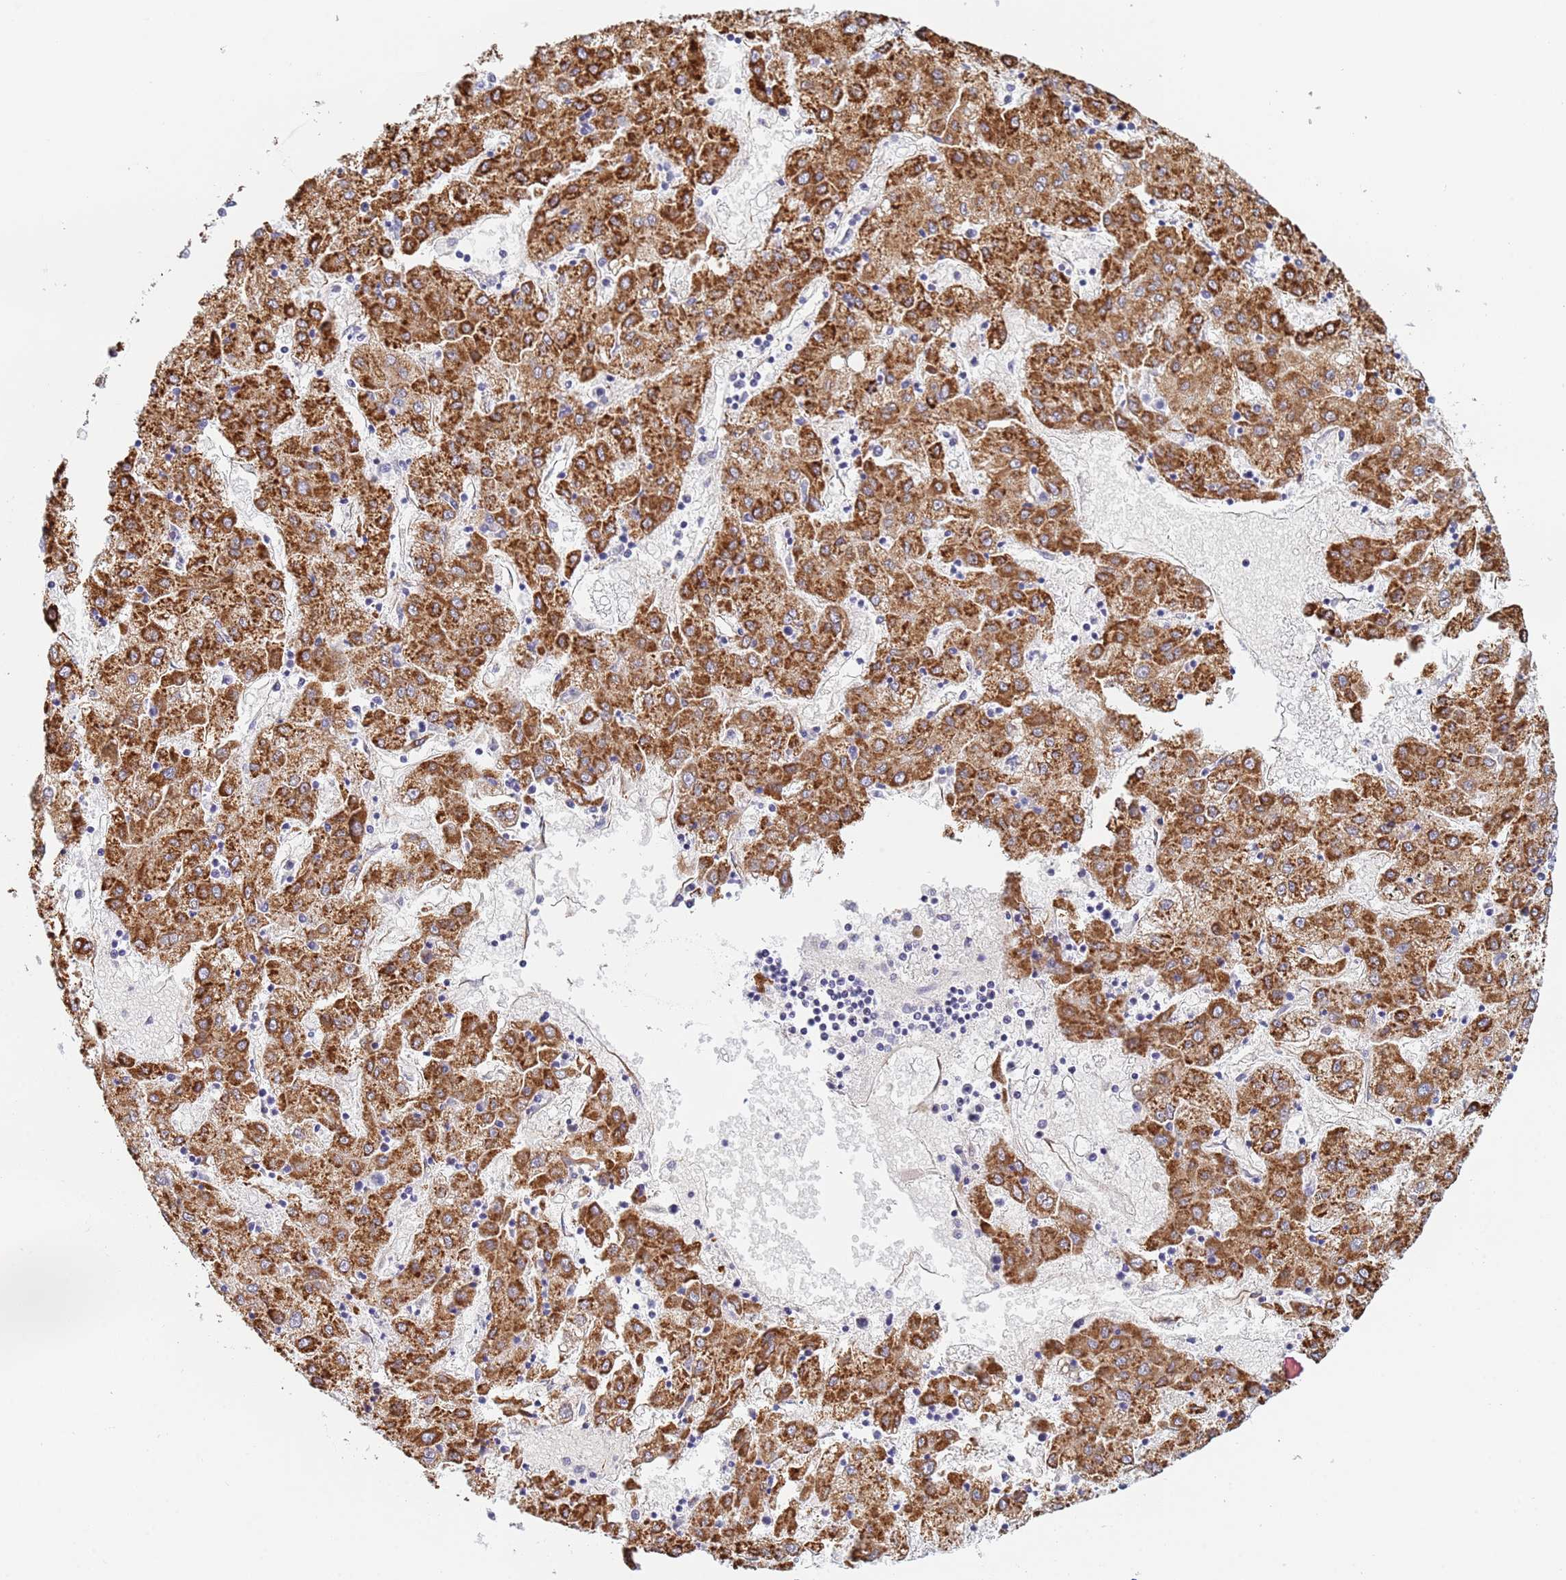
{"staining": {"intensity": "strong", "quantity": ">75%", "location": "cytoplasmic/membranous"}, "tissue": "liver cancer", "cell_type": "Tumor cells", "image_type": "cancer", "snomed": [{"axis": "morphology", "description": "Carcinoma, Hepatocellular, NOS"}, {"axis": "topography", "description": "Liver"}], "caption": "Human liver hepatocellular carcinoma stained with a brown dye shows strong cytoplasmic/membranous positive expression in approximately >75% of tumor cells.", "gene": "GDAP2", "patient": {"sex": "male", "age": 72}}